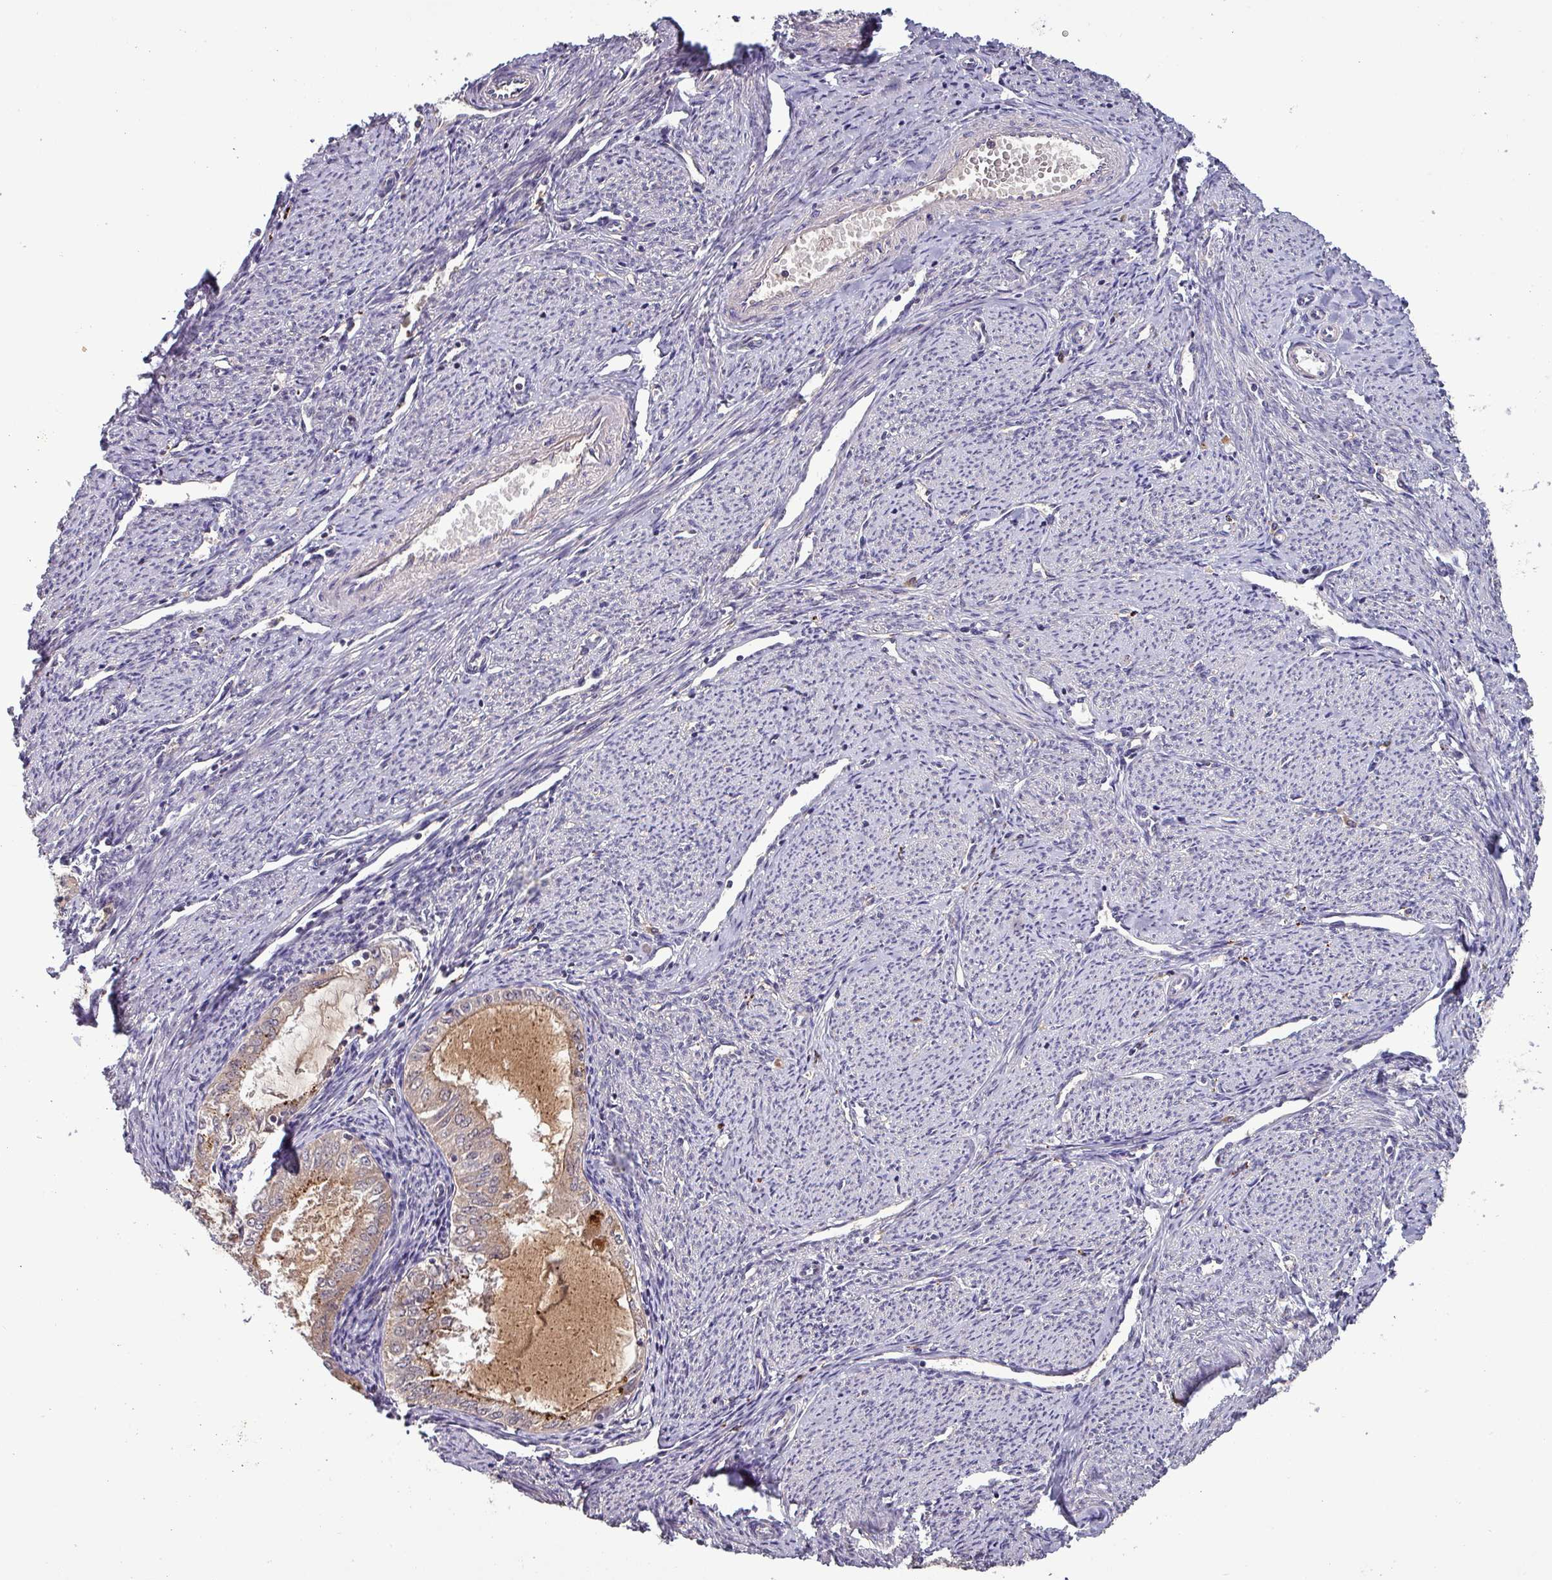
{"staining": {"intensity": "moderate", "quantity": "25%-75%", "location": "cytoplasmic/membranous"}, "tissue": "endometrial cancer", "cell_type": "Tumor cells", "image_type": "cancer", "snomed": [{"axis": "morphology", "description": "Adenocarcinoma, NOS"}, {"axis": "topography", "description": "Endometrium"}], "caption": "DAB immunohistochemical staining of endometrial cancer (adenocarcinoma) displays moderate cytoplasmic/membranous protein staining in approximately 25%-75% of tumor cells. Using DAB (brown) and hematoxylin (blue) stains, captured at high magnification using brightfield microscopy.", "gene": "PUS1", "patient": {"sex": "female", "age": 70}}